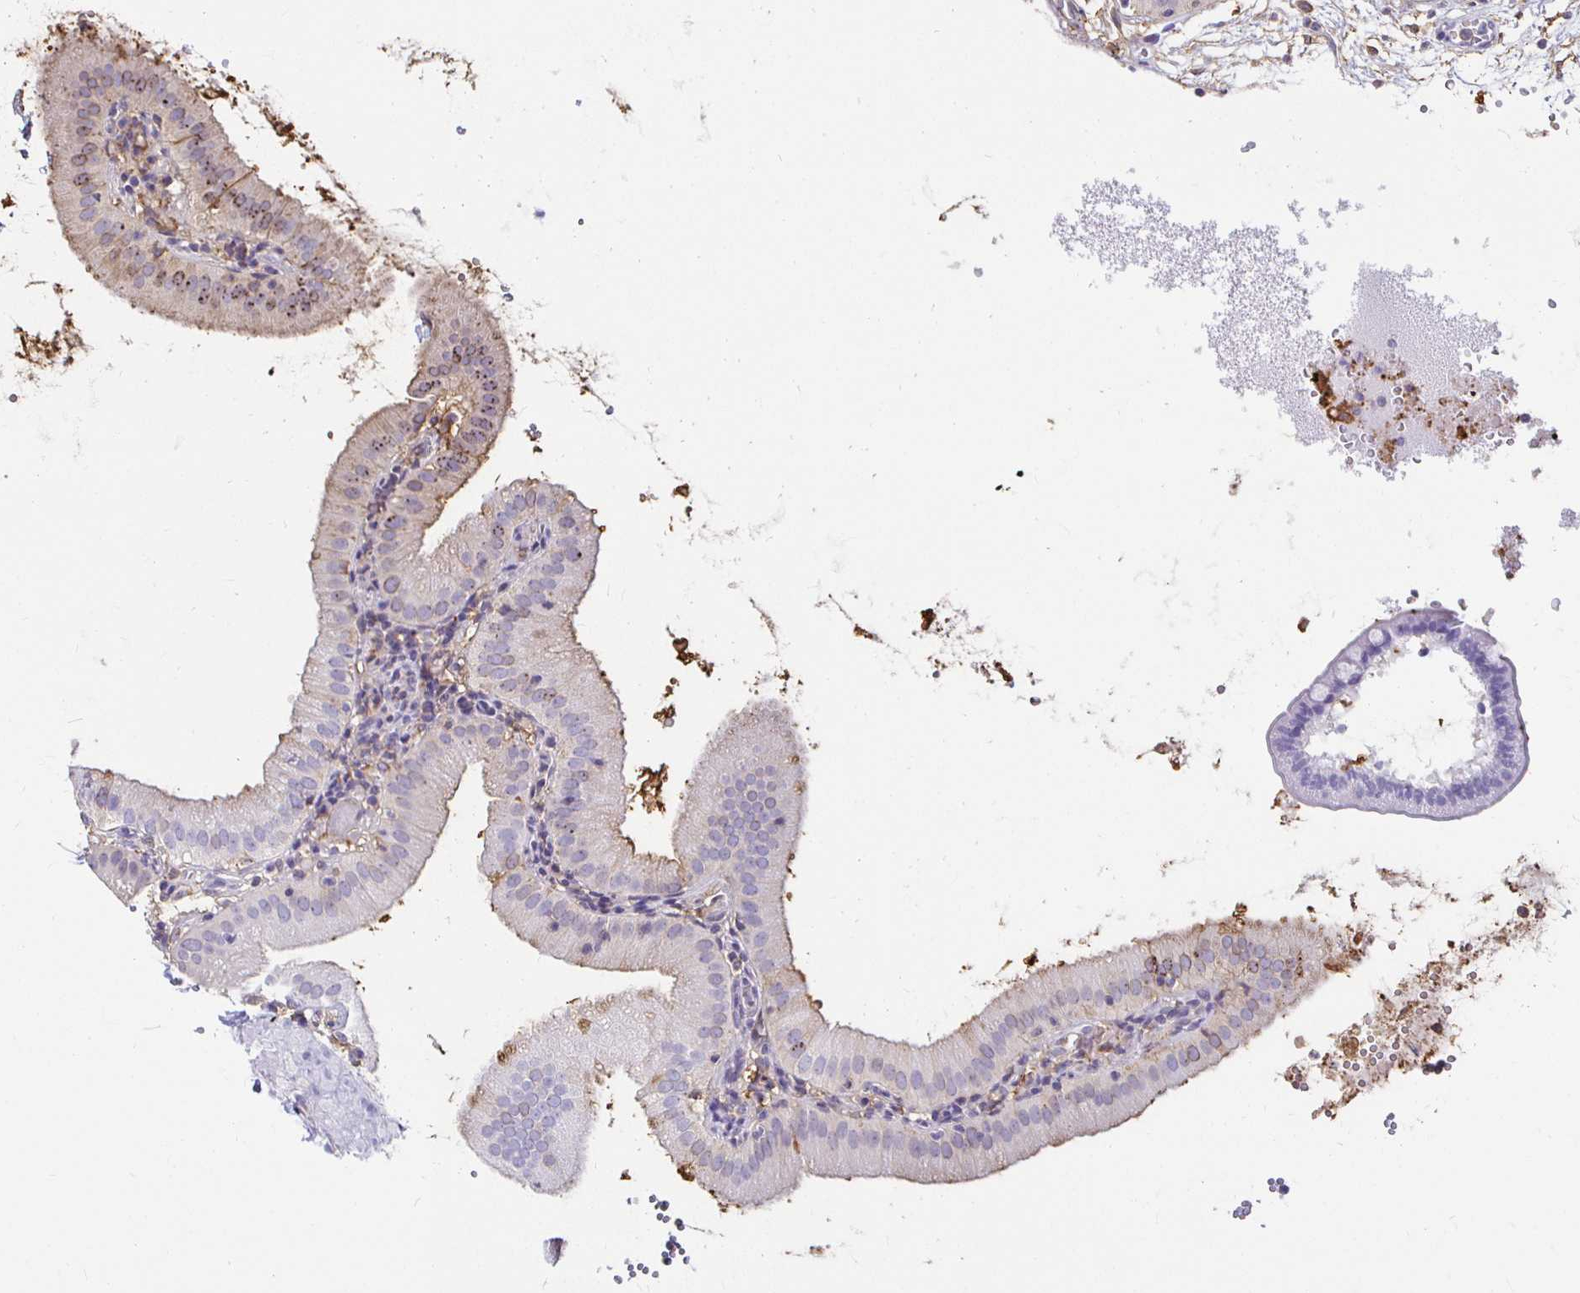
{"staining": {"intensity": "weak", "quantity": "<25%", "location": "cytoplasmic/membranous"}, "tissue": "gallbladder", "cell_type": "Glandular cells", "image_type": "normal", "snomed": [{"axis": "morphology", "description": "Normal tissue, NOS"}, {"axis": "topography", "description": "Gallbladder"}], "caption": "Immunohistochemistry micrograph of benign gallbladder: gallbladder stained with DAB (3,3'-diaminobenzidine) displays no significant protein expression in glandular cells.", "gene": "TAS1R3", "patient": {"sex": "female", "age": 65}}